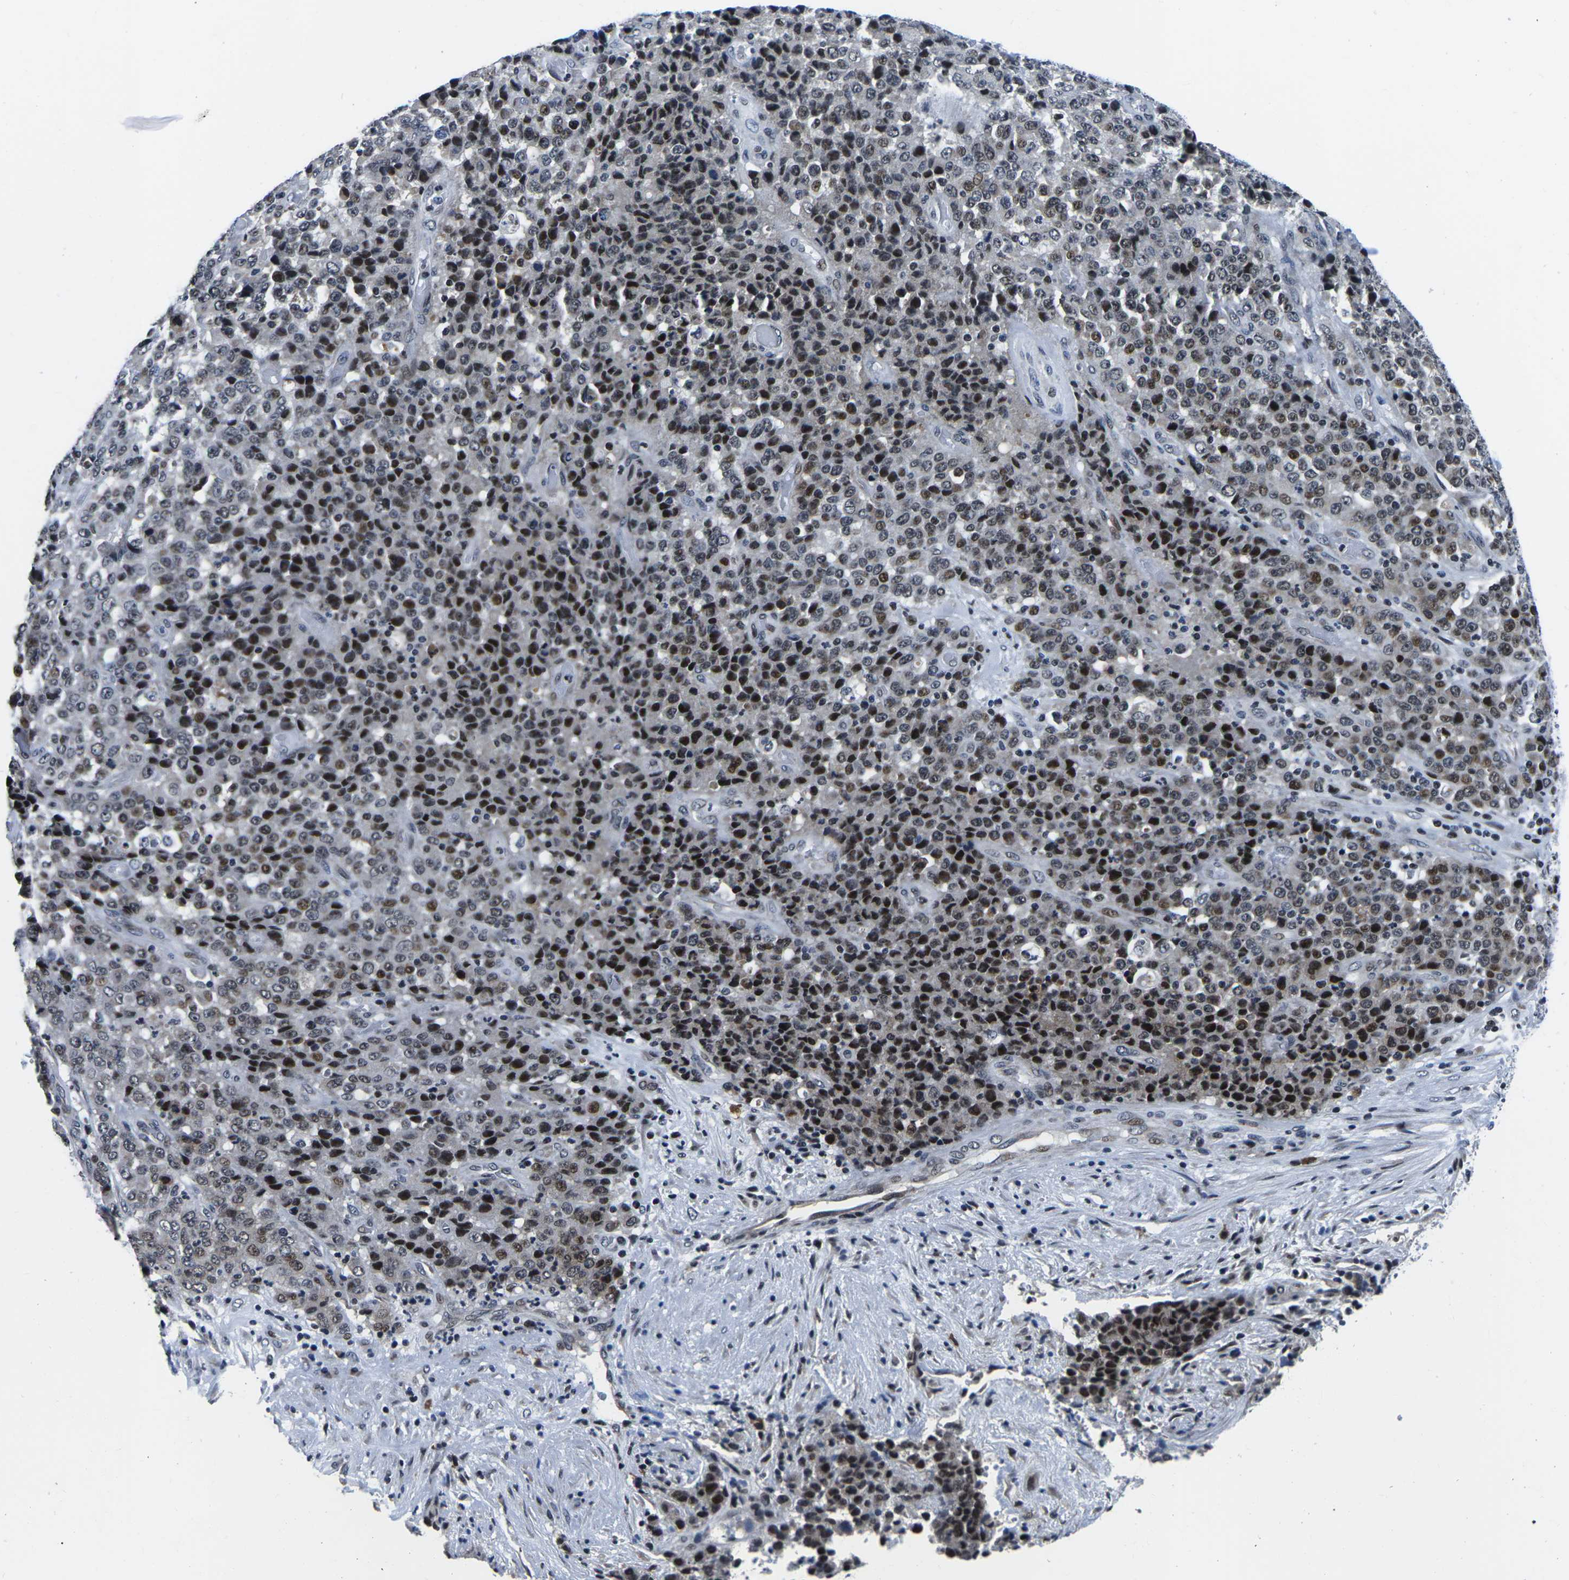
{"staining": {"intensity": "strong", "quantity": ">75%", "location": "nuclear"}, "tissue": "stomach cancer", "cell_type": "Tumor cells", "image_type": "cancer", "snomed": [{"axis": "morphology", "description": "Adenocarcinoma, NOS"}, {"axis": "topography", "description": "Stomach"}], "caption": "High-magnification brightfield microscopy of stomach adenocarcinoma stained with DAB (3,3'-diaminobenzidine) (brown) and counterstained with hematoxylin (blue). tumor cells exhibit strong nuclear expression is appreciated in approximately>75% of cells.", "gene": "CDC73", "patient": {"sex": "female", "age": 73}}